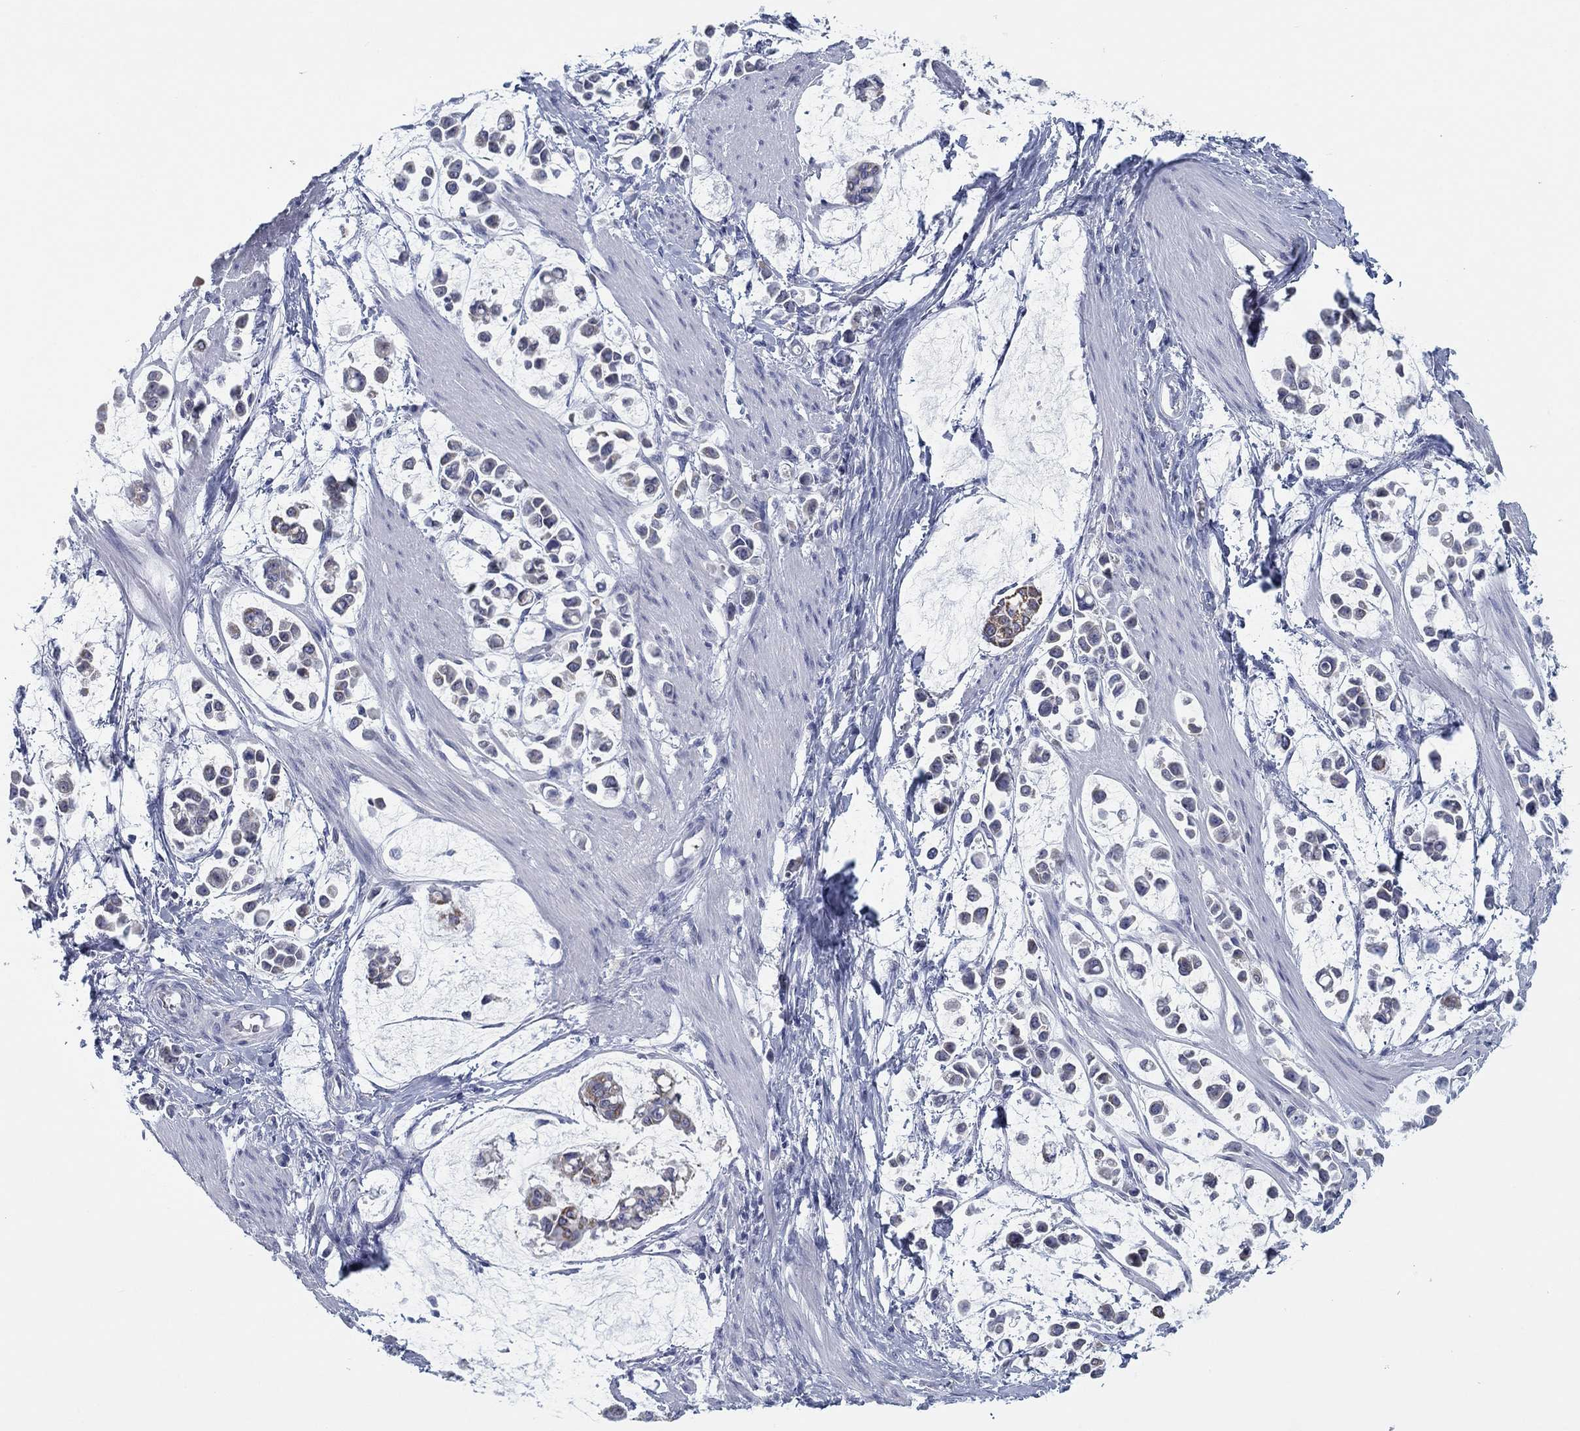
{"staining": {"intensity": "weak", "quantity": "25%-75%", "location": "cytoplasmic/membranous"}, "tissue": "stomach cancer", "cell_type": "Tumor cells", "image_type": "cancer", "snomed": [{"axis": "morphology", "description": "Adenocarcinoma, NOS"}, {"axis": "topography", "description": "Stomach"}], "caption": "Stomach cancer stained with immunohistochemistry demonstrates weak cytoplasmic/membranous positivity in about 25%-75% of tumor cells.", "gene": "DNAL1", "patient": {"sex": "male", "age": 82}}